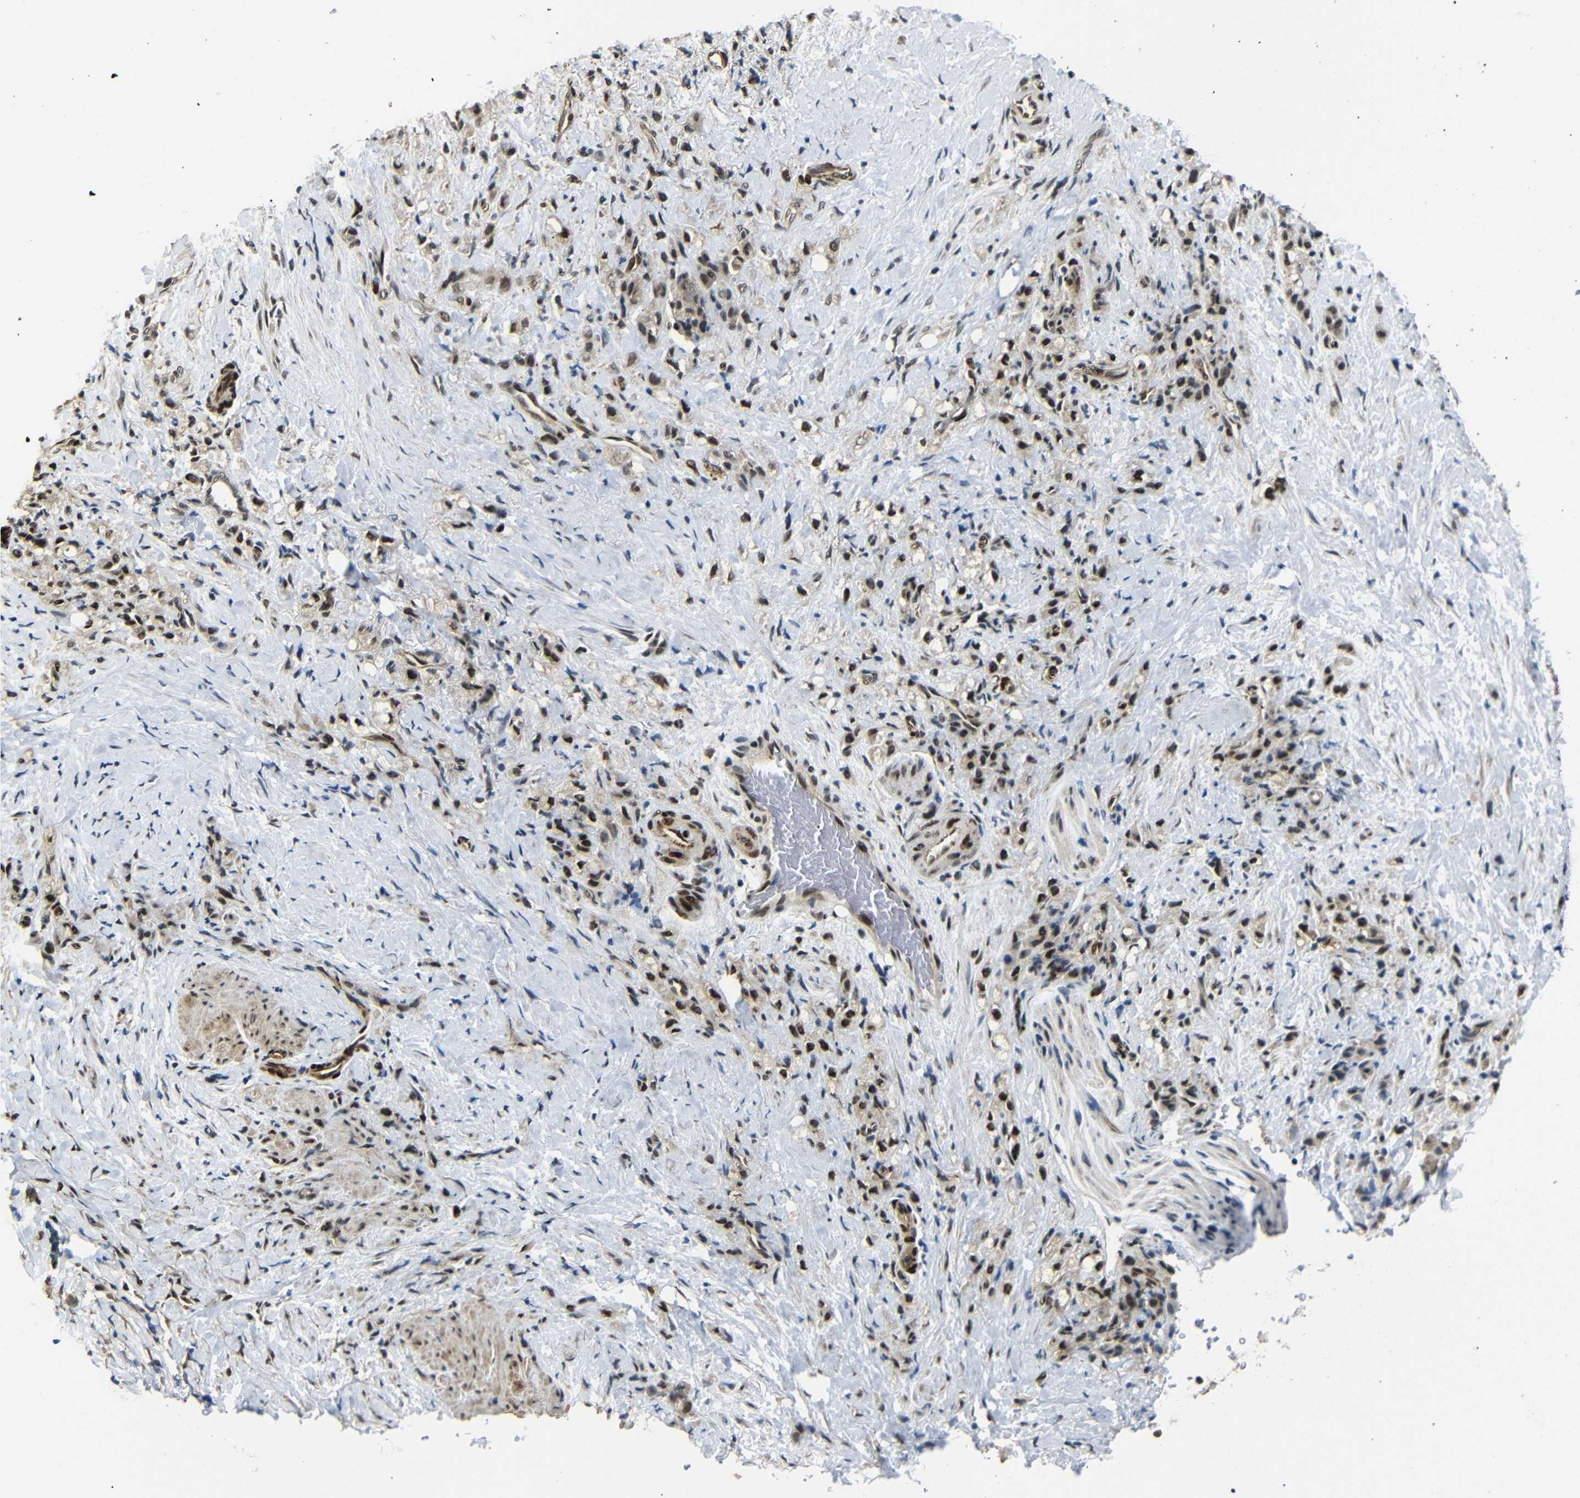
{"staining": {"intensity": "moderate", "quantity": ">75%", "location": "cytoplasmic/membranous,nuclear"}, "tissue": "stomach cancer", "cell_type": "Tumor cells", "image_type": "cancer", "snomed": [{"axis": "morphology", "description": "Adenocarcinoma, NOS"}, {"axis": "topography", "description": "Stomach"}], "caption": "A photomicrograph of human stomach adenocarcinoma stained for a protein reveals moderate cytoplasmic/membranous and nuclear brown staining in tumor cells.", "gene": "TBX2", "patient": {"sex": "male", "age": 82}}